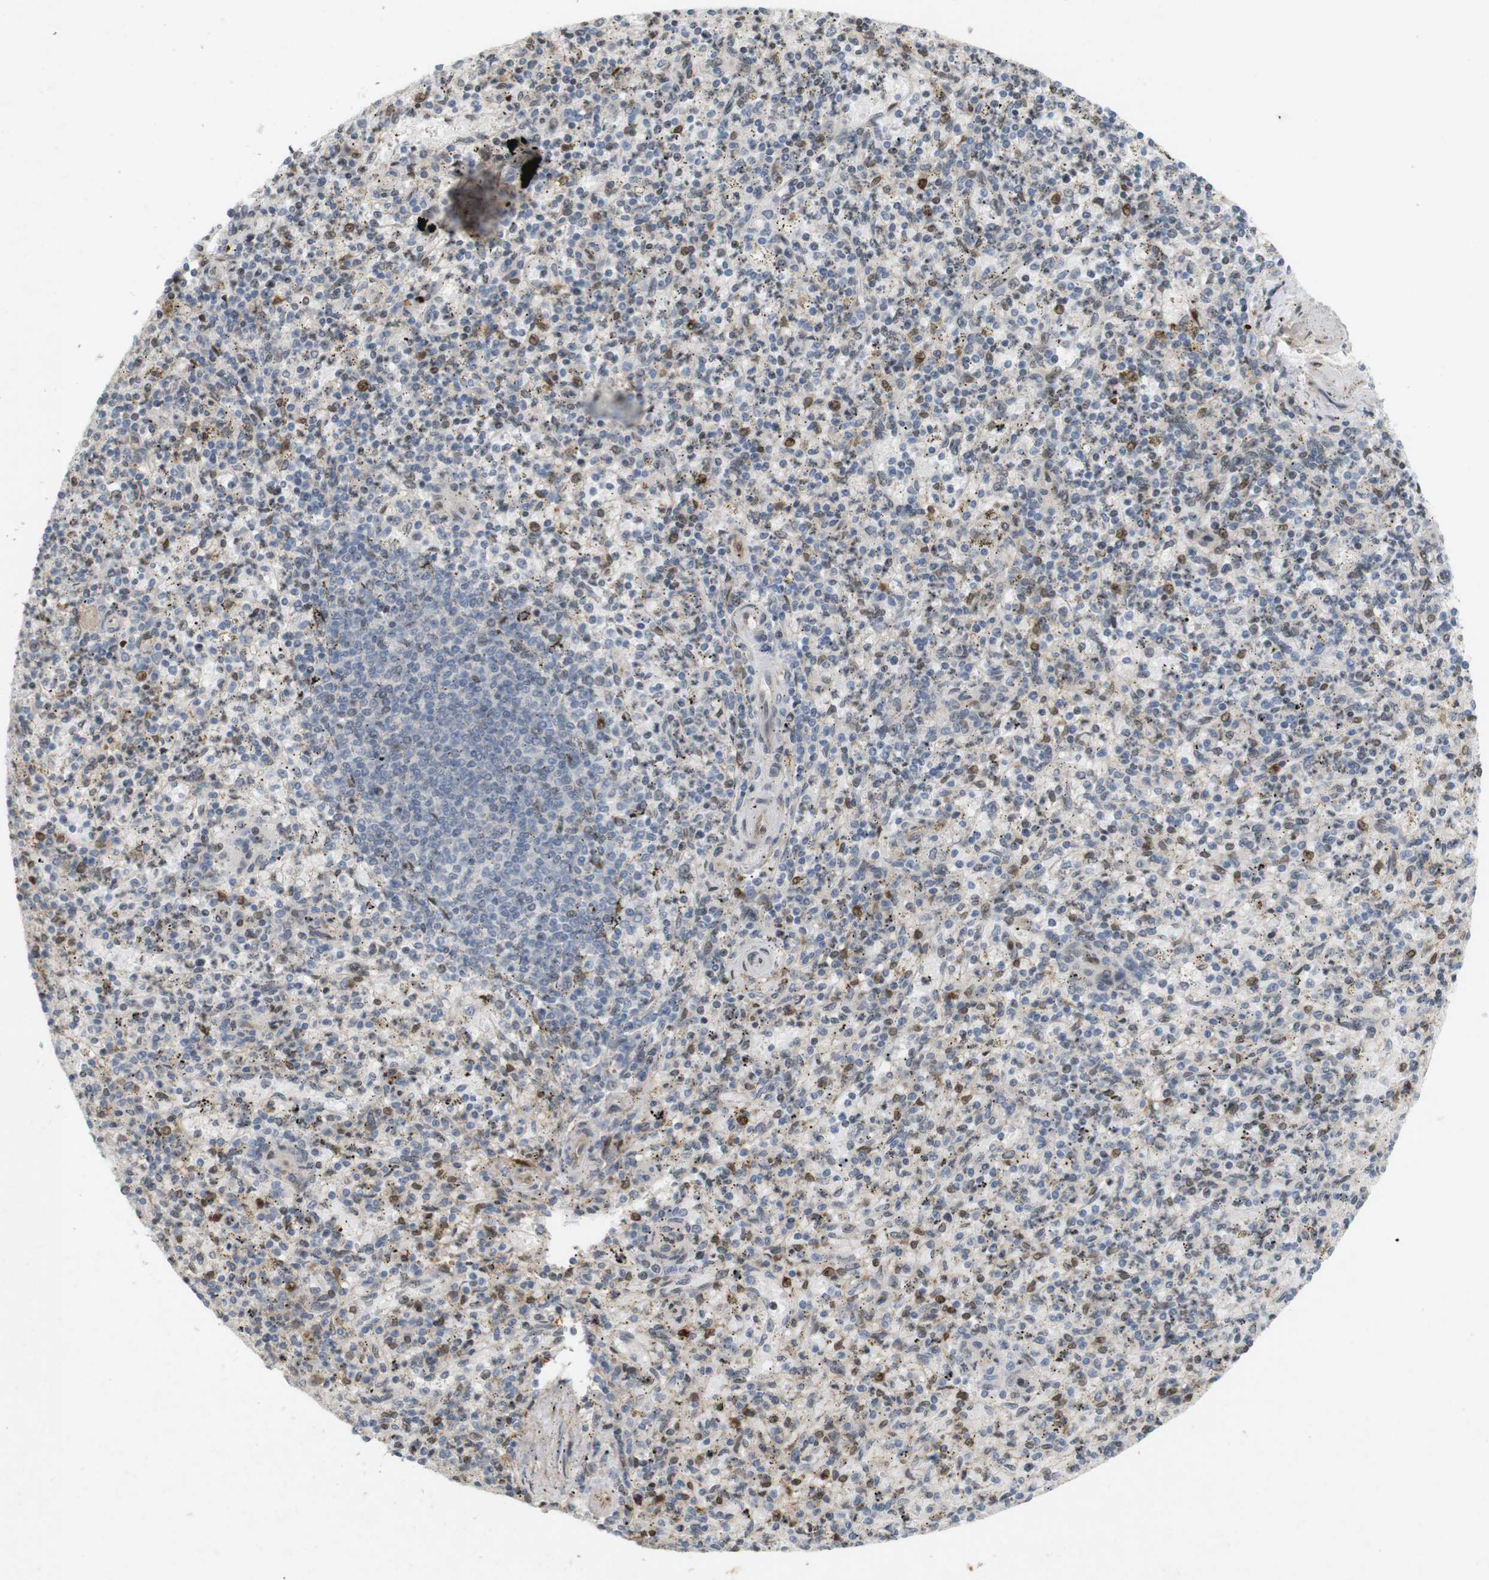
{"staining": {"intensity": "moderate", "quantity": "25%-75%", "location": "nuclear"}, "tissue": "spleen", "cell_type": "Cells in red pulp", "image_type": "normal", "snomed": [{"axis": "morphology", "description": "Normal tissue, NOS"}, {"axis": "topography", "description": "Spleen"}], "caption": "This is a micrograph of IHC staining of unremarkable spleen, which shows moderate positivity in the nuclear of cells in red pulp.", "gene": "PPP1R14A", "patient": {"sex": "male", "age": 72}}